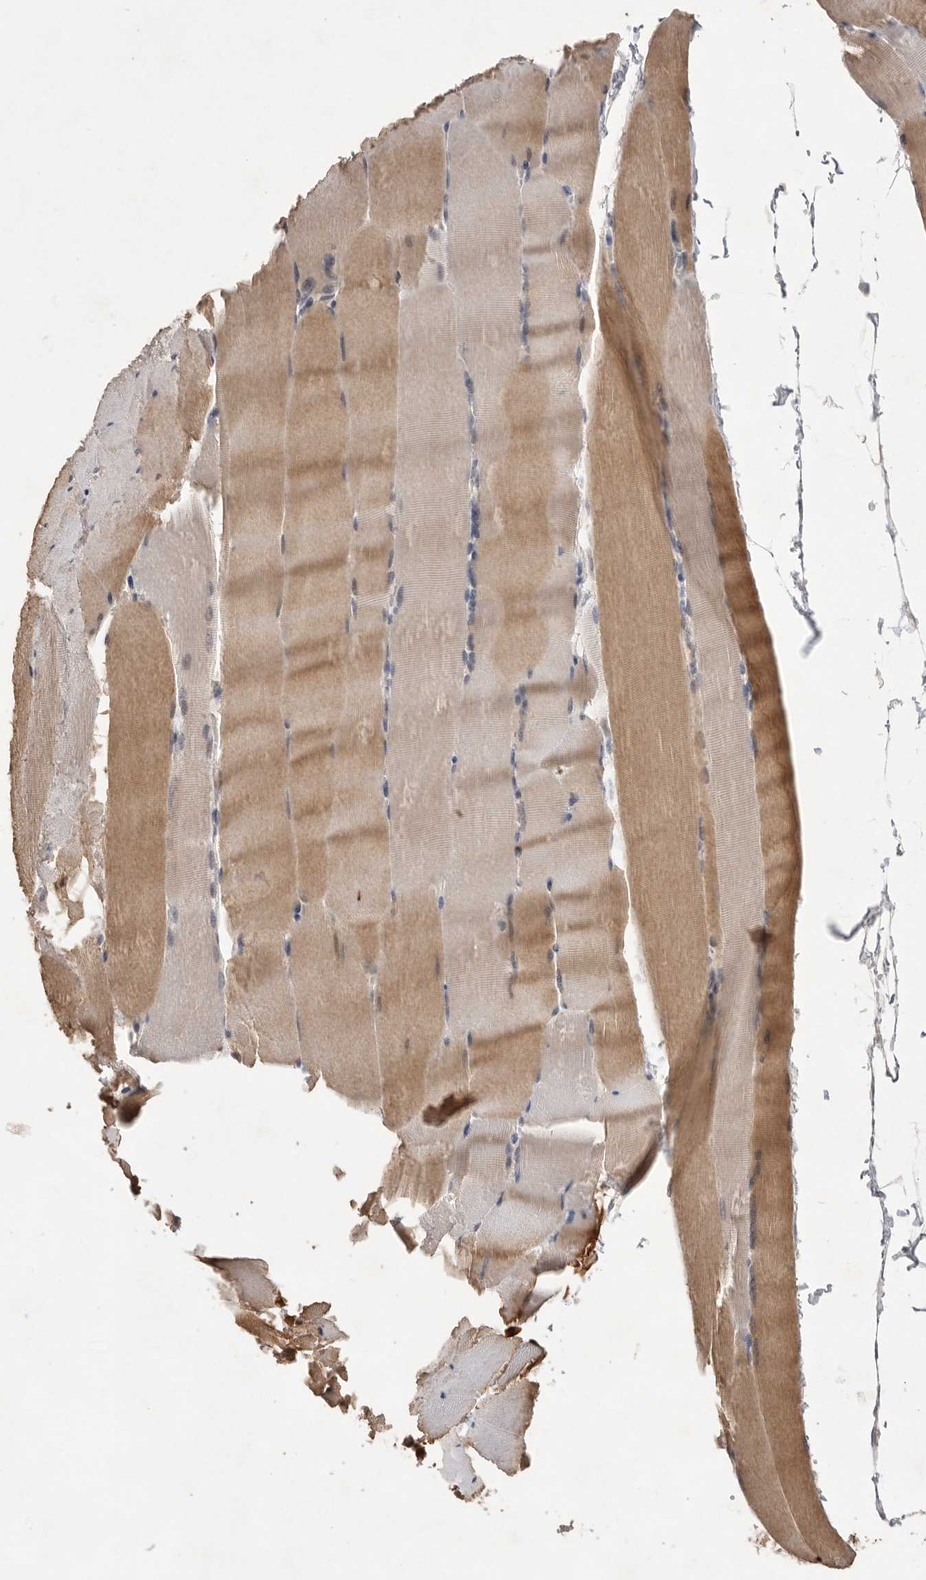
{"staining": {"intensity": "moderate", "quantity": "25%-75%", "location": "cytoplasmic/membranous"}, "tissue": "skeletal muscle", "cell_type": "Myocytes", "image_type": "normal", "snomed": [{"axis": "morphology", "description": "Normal tissue, NOS"}, {"axis": "topography", "description": "Skeletal muscle"}], "caption": "DAB (3,3'-diaminobenzidine) immunohistochemical staining of normal human skeletal muscle displays moderate cytoplasmic/membranous protein expression in approximately 25%-75% of myocytes.", "gene": "HUS1", "patient": {"sex": "male", "age": 62}}